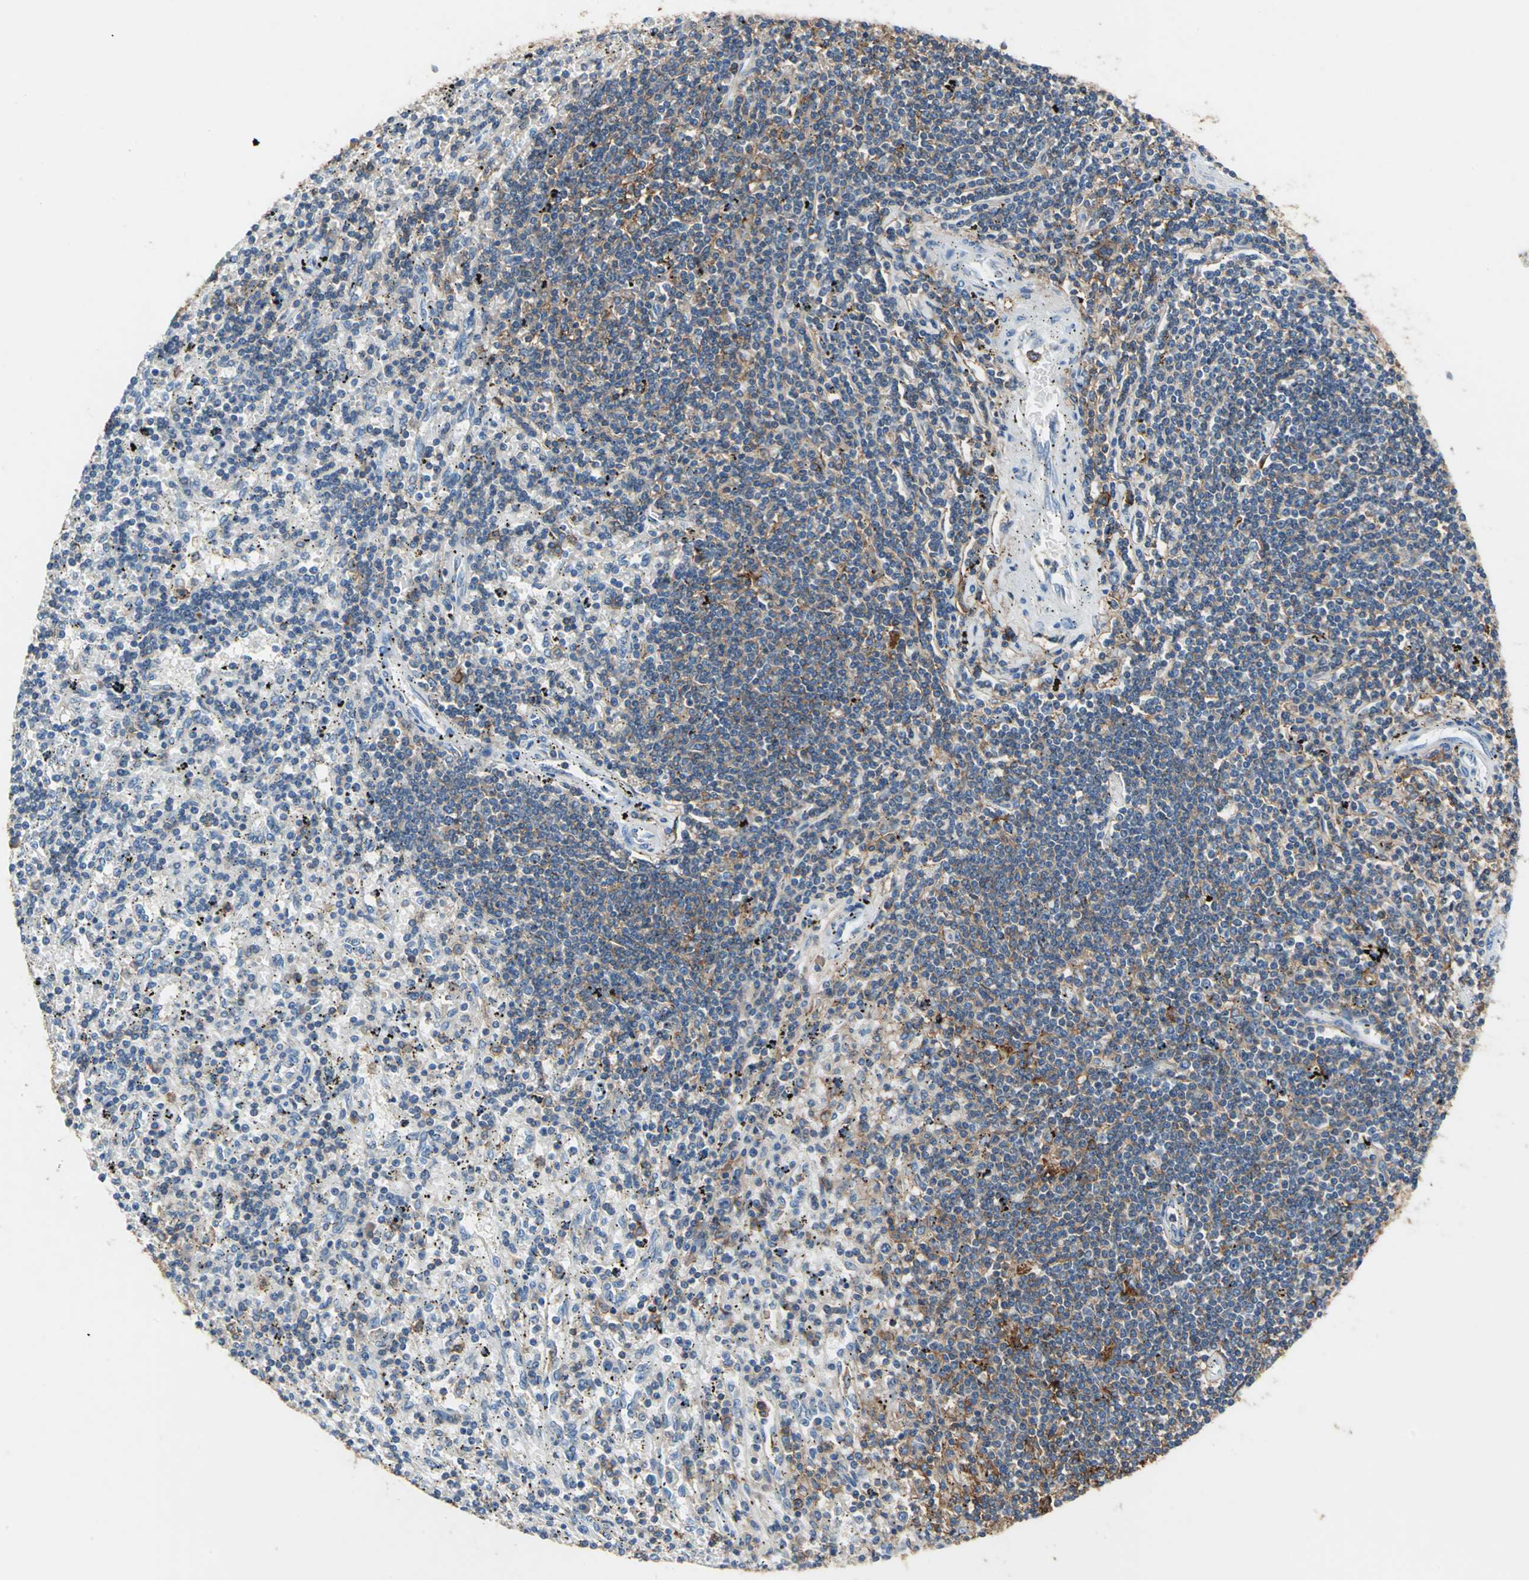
{"staining": {"intensity": "moderate", "quantity": ">75%", "location": "cytoplasmic/membranous"}, "tissue": "lymphoma", "cell_type": "Tumor cells", "image_type": "cancer", "snomed": [{"axis": "morphology", "description": "Malignant lymphoma, non-Hodgkin's type, Low grade"}, {"axis": "topography", "description": "Spleen"}], "caption": "Brown immunohistochemical staining in human malignant lymphoma, non-Hodgkin's type (low-grade) shows moderate cytoplasmic/membranous staining in about >75% of tumor cells.", "gene": "CD44", "patient": {"sex": "male", "age": 76}}